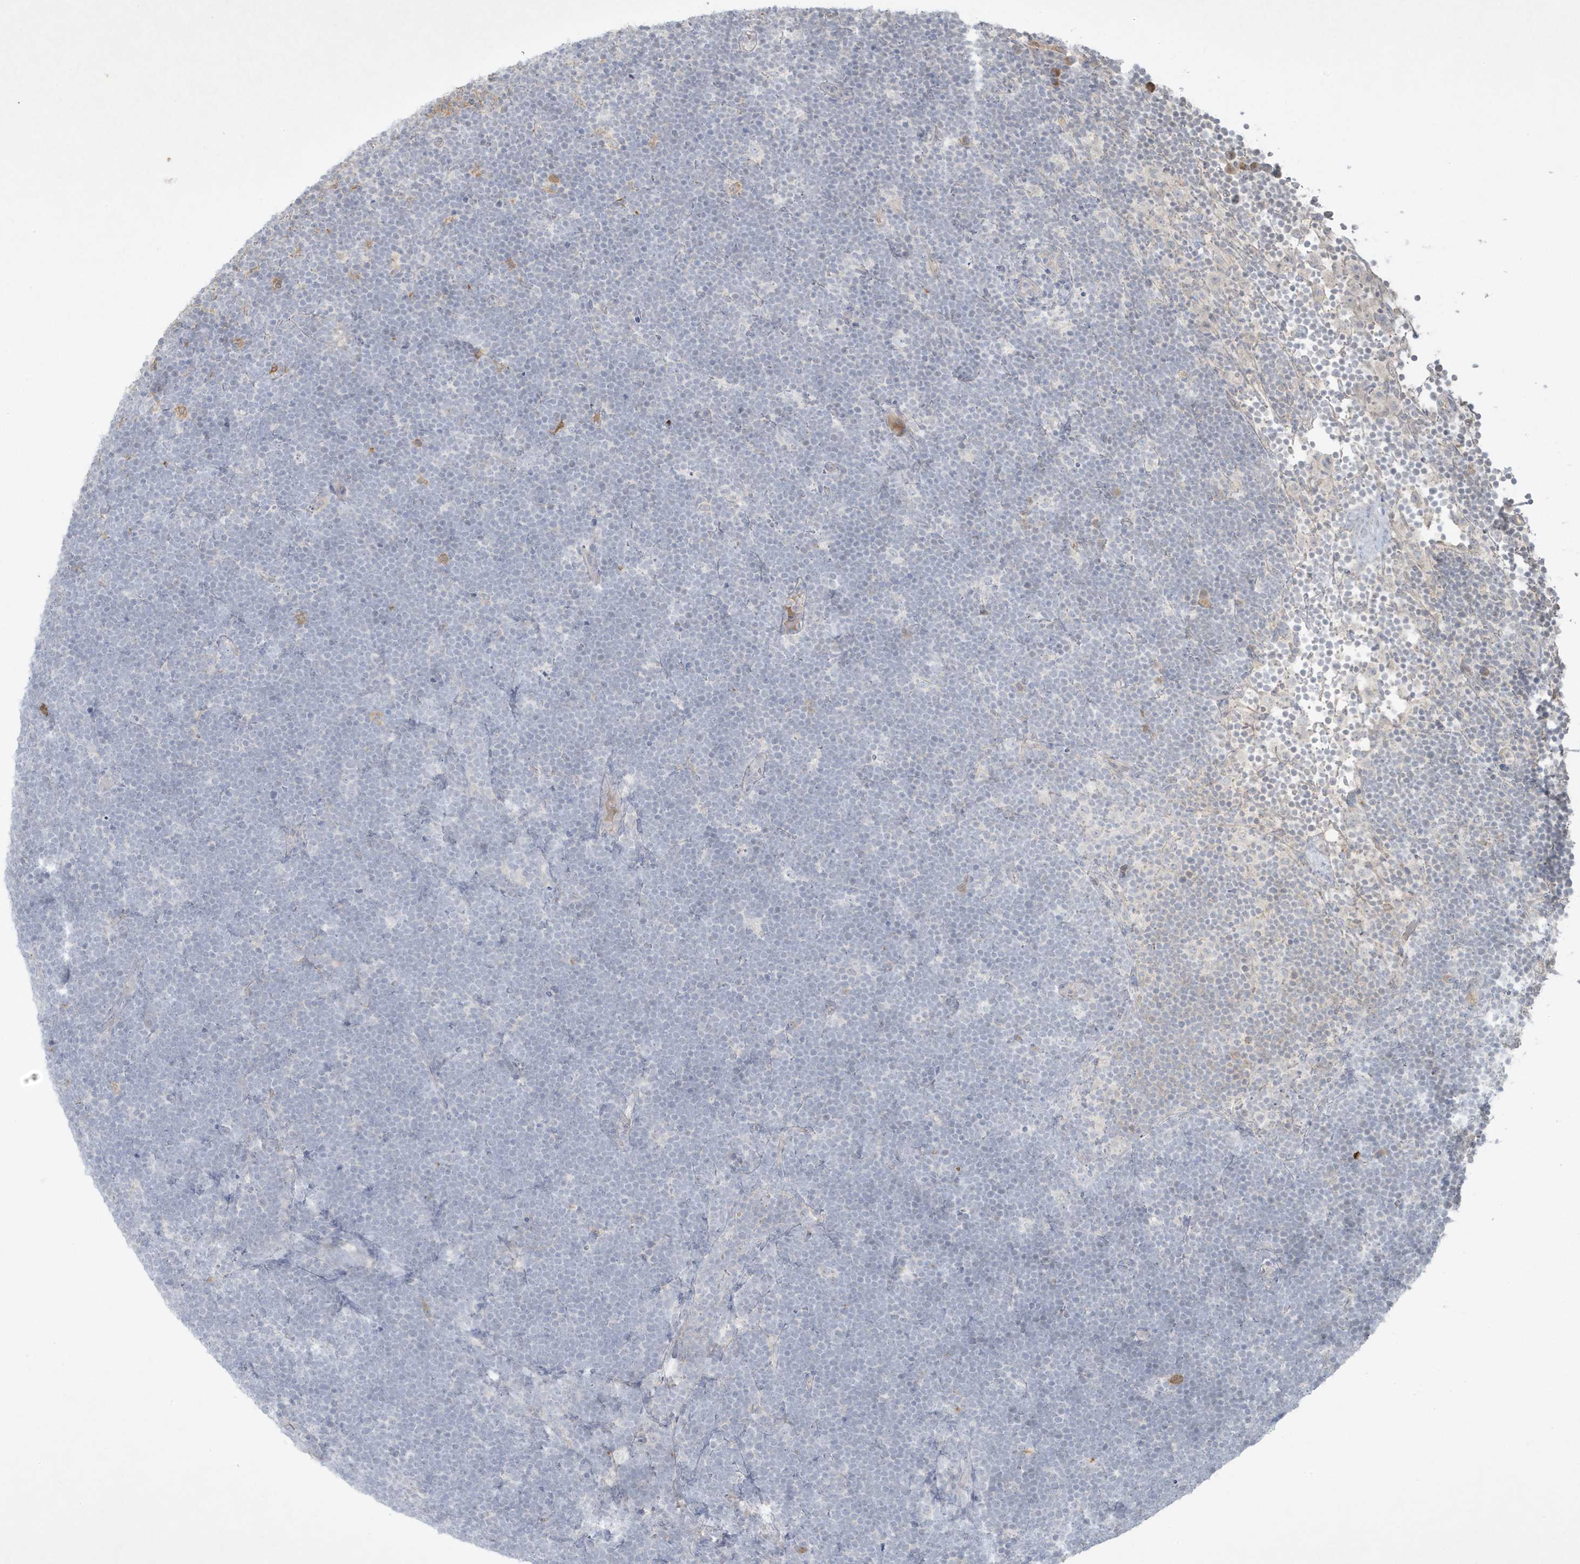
{"staining": {"intensity": "negative", "quantity": "none", "location": "none"}, "tissue": "lymphoma", "cell_type": "Tumor cells", "image_type": "cancer", "snomed": [{"axis": "morphology", "description": "Malignant lymphoma, non-Hodgkin's type, High grade"}, {"axis": "topography", "description": "Lymph node"}], "caption": "A photomicrograph of human high-grade malignant lymphoma, non-Hodgkin's type is negative for staining in tumor cells.", "gene": "CCDC24", "patient": {"sex": "male", "age": 13}}